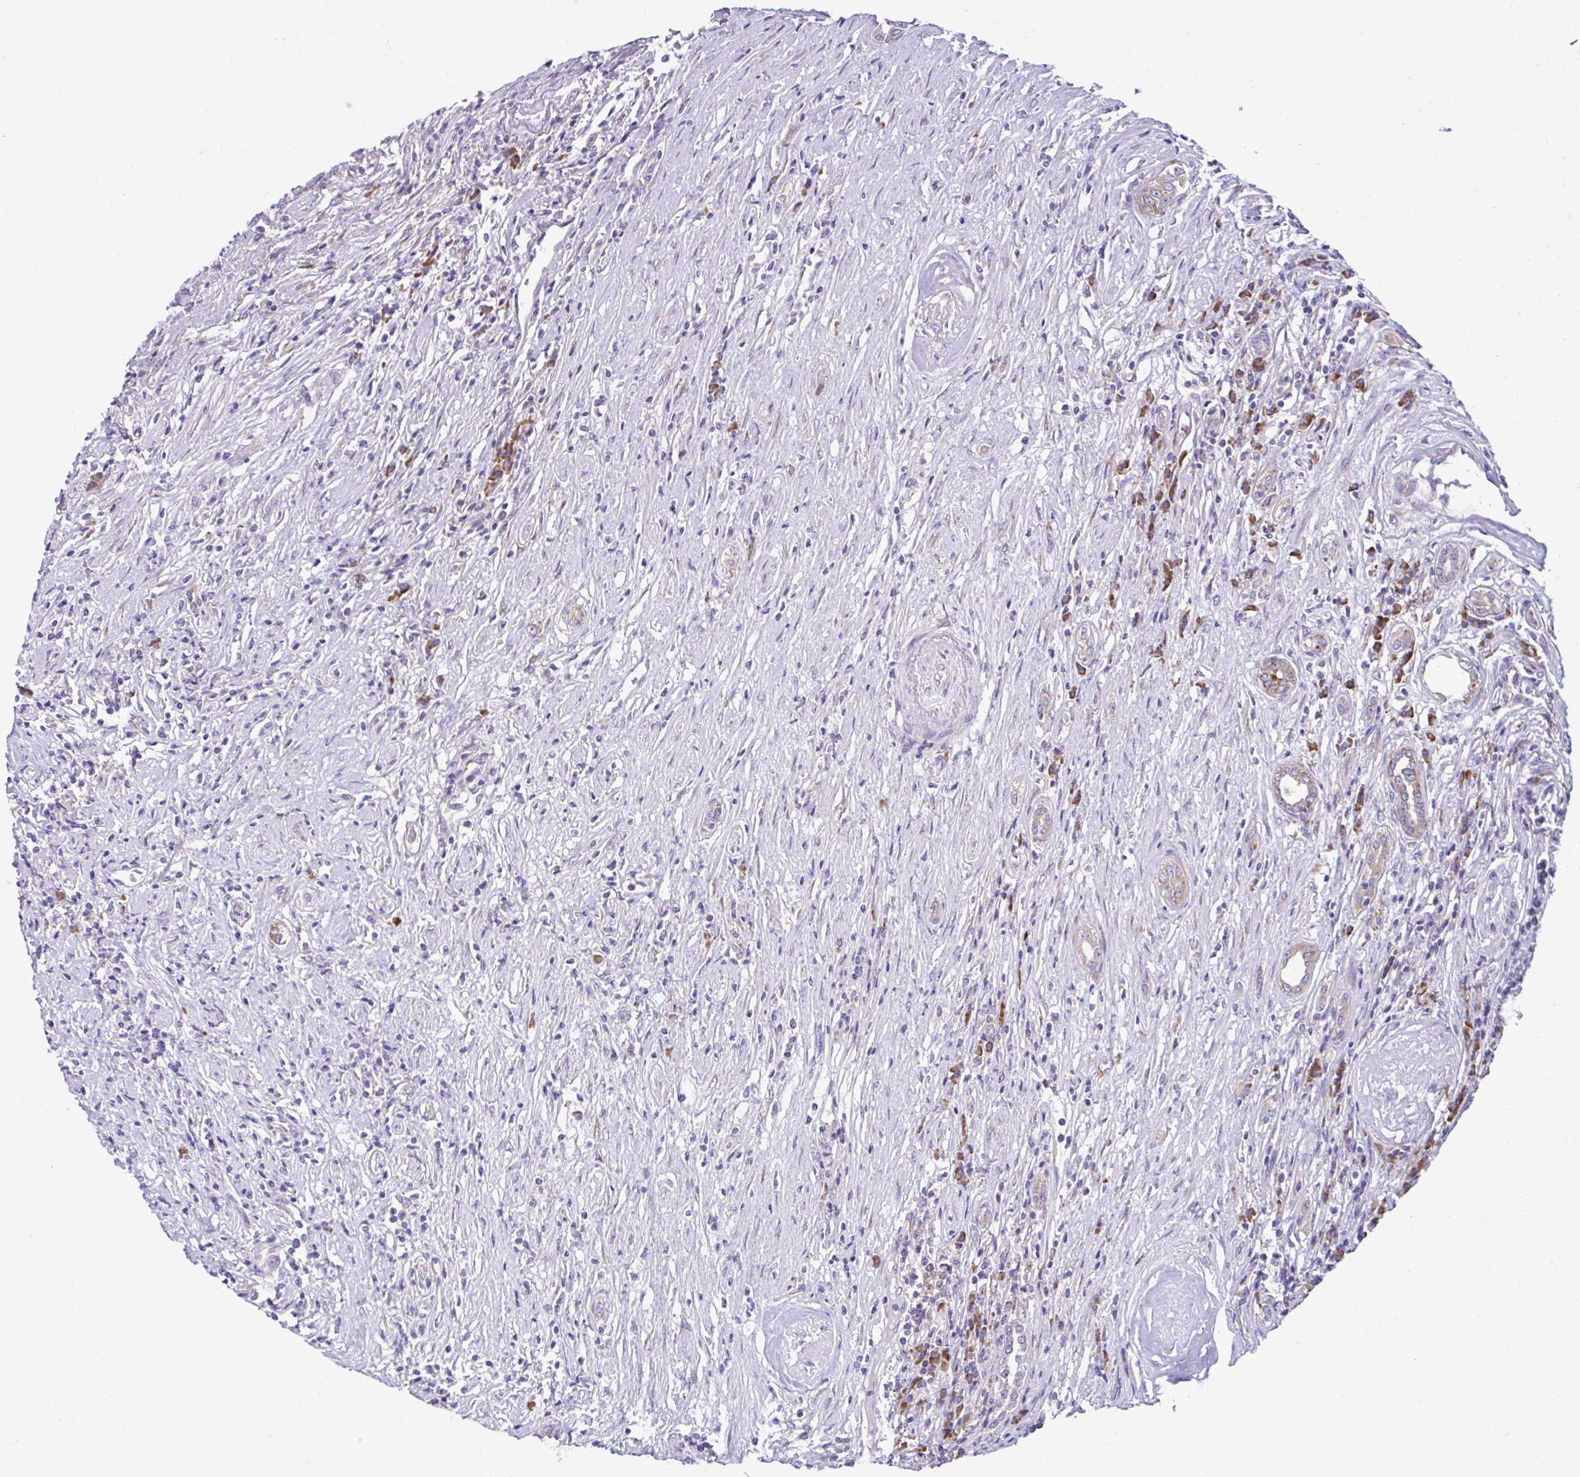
{"staining": {"intensity": "weak", "quantity": ">75%", "location": "cytoplasmic/membranous"}, "tissue": "renal cancer", "cell_type": "Tumor cells", "image_type": "cancer", "snomed": [{"axis": "morphology", "description": "Adenocarcinoma, NOS"}, {"axis": "topography", "description": "Kidney"}], "caption": "IHC (DAB) staining of human renal adenocarcinoma demonstrates weak cytoplasmic/membranous protein staining in approximately >75% of tumor cells.", "gene": "RPL7", "patient": {"sex": "female", "age": 67}}